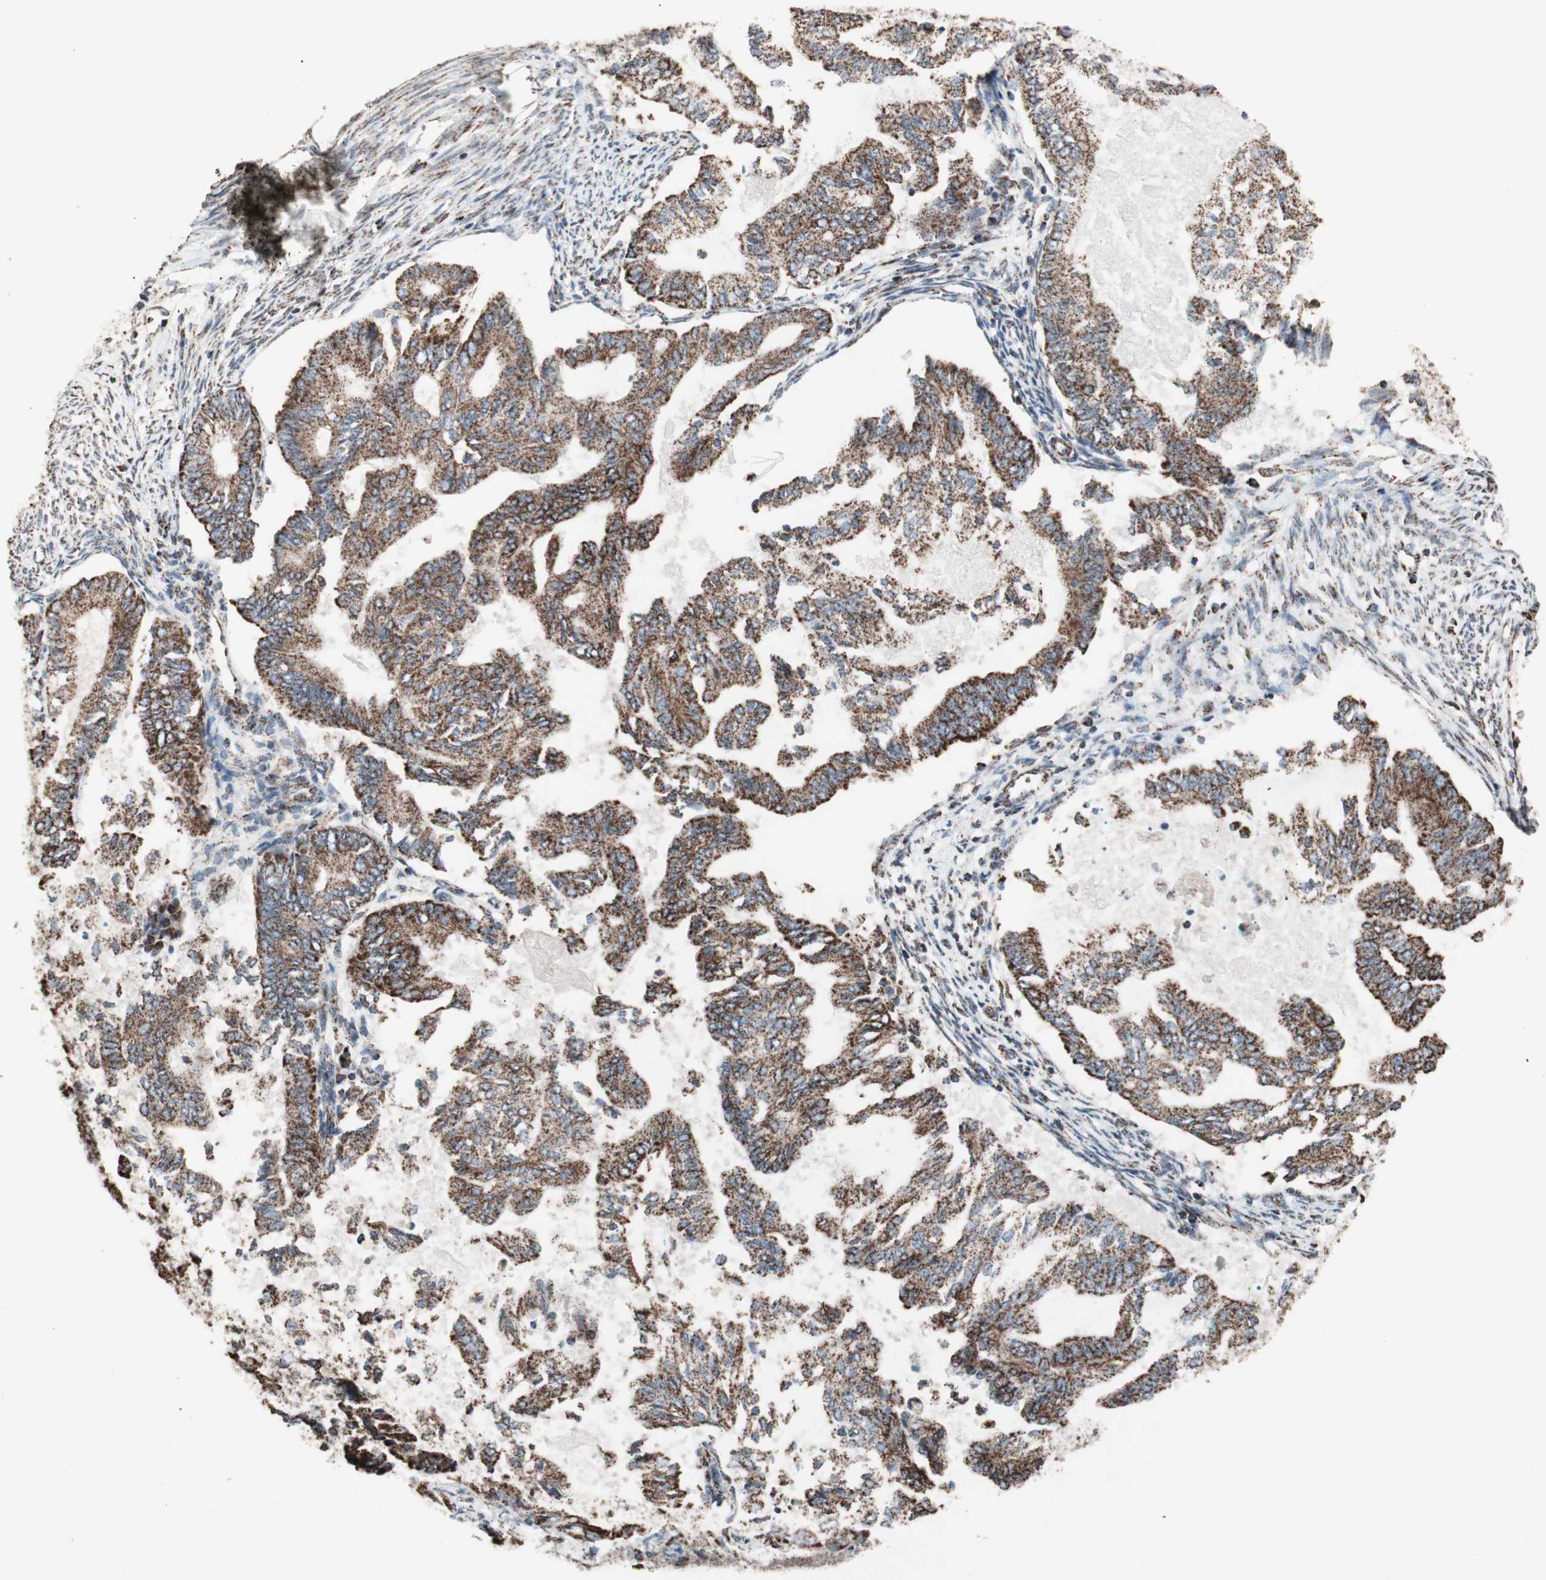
{"staining": {"intensity": "strong", "quantity": ">75%", "location": "cytoplasmic/membranous"}, "tissue": "endometrial cancer", "cell_type": "Tumor cells", "image_type": "cancer", "snomed": [{"axis": "morphology", "description": "Adenocarcinoma, NOS"}, {"axis": "topography", "description": "Endometrium"}], "caption": "This micrograph shows adenocarcinoma (endometrial) stained with immunohistochemistry (IHC) to label a protein in brown. The cytoplasmic/membranous of tumor cells show strong positivity for the protein. Nuclei are counter-stained blue.", "gene": "PCSK4", "patient": {"sex": "female", "age": 86}}